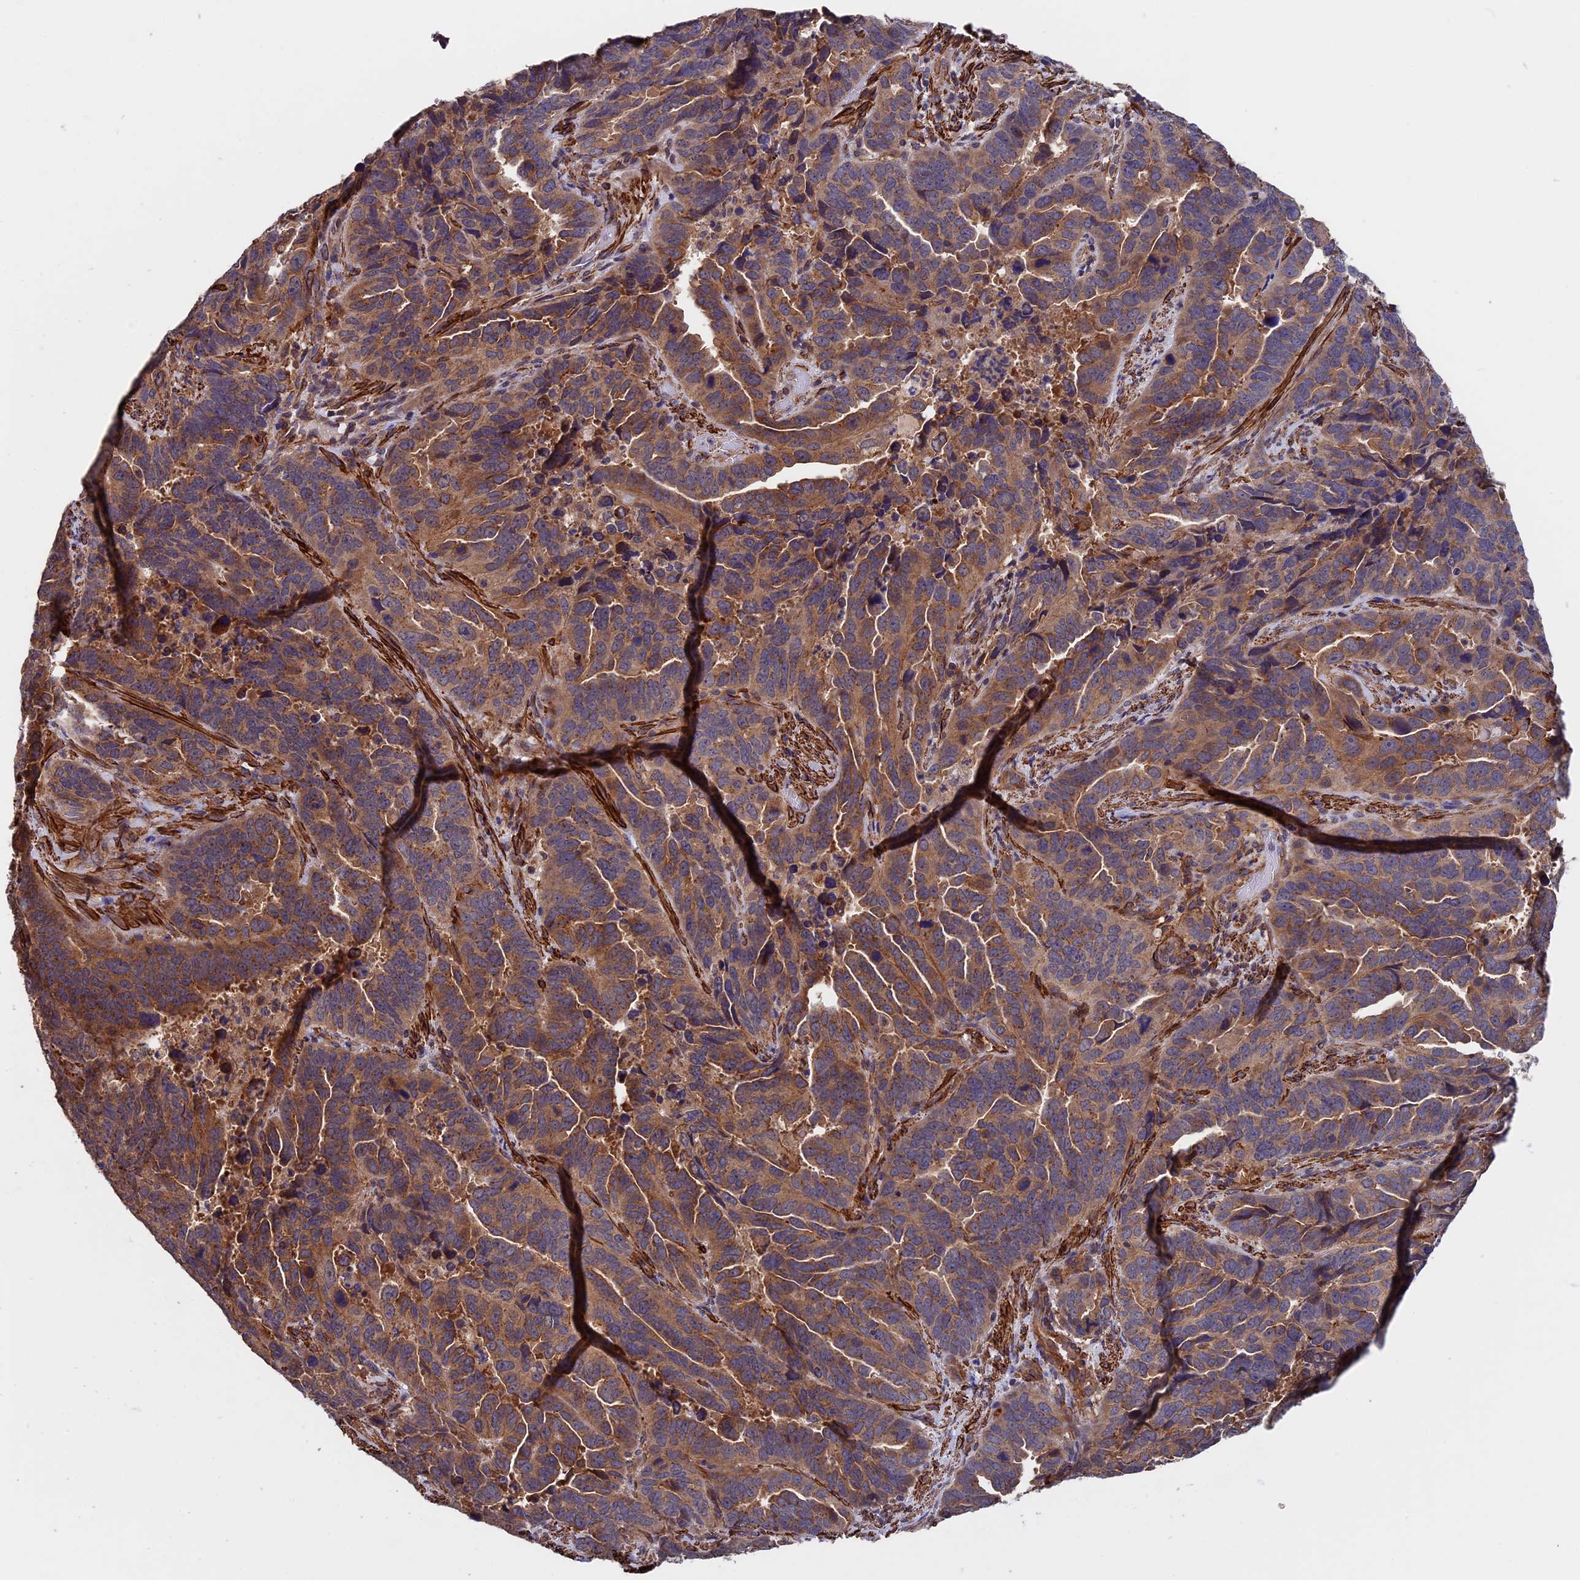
{"staining": {"intensity": "moderate", "quantity": ">75%", "location": "cytoplasmic/membranous"}, "tissue": "endometrial cancer", "cell_type": "Tumor cells", "image_type": "cancer", "snomed": [{"axis": "morphology", "description": "Adenocarcinoma, NOS"}, {"axis": "topography", "description": "Endometrium"}], "caption": "Protein analysis of endometrial adenocarcinoma tissue exhibits moderate cytoplasmic/membranous positivity in about >75% of tumor cells.", "gene": "SLC9A5", "patient": {"sex": "female", "age": 65}}